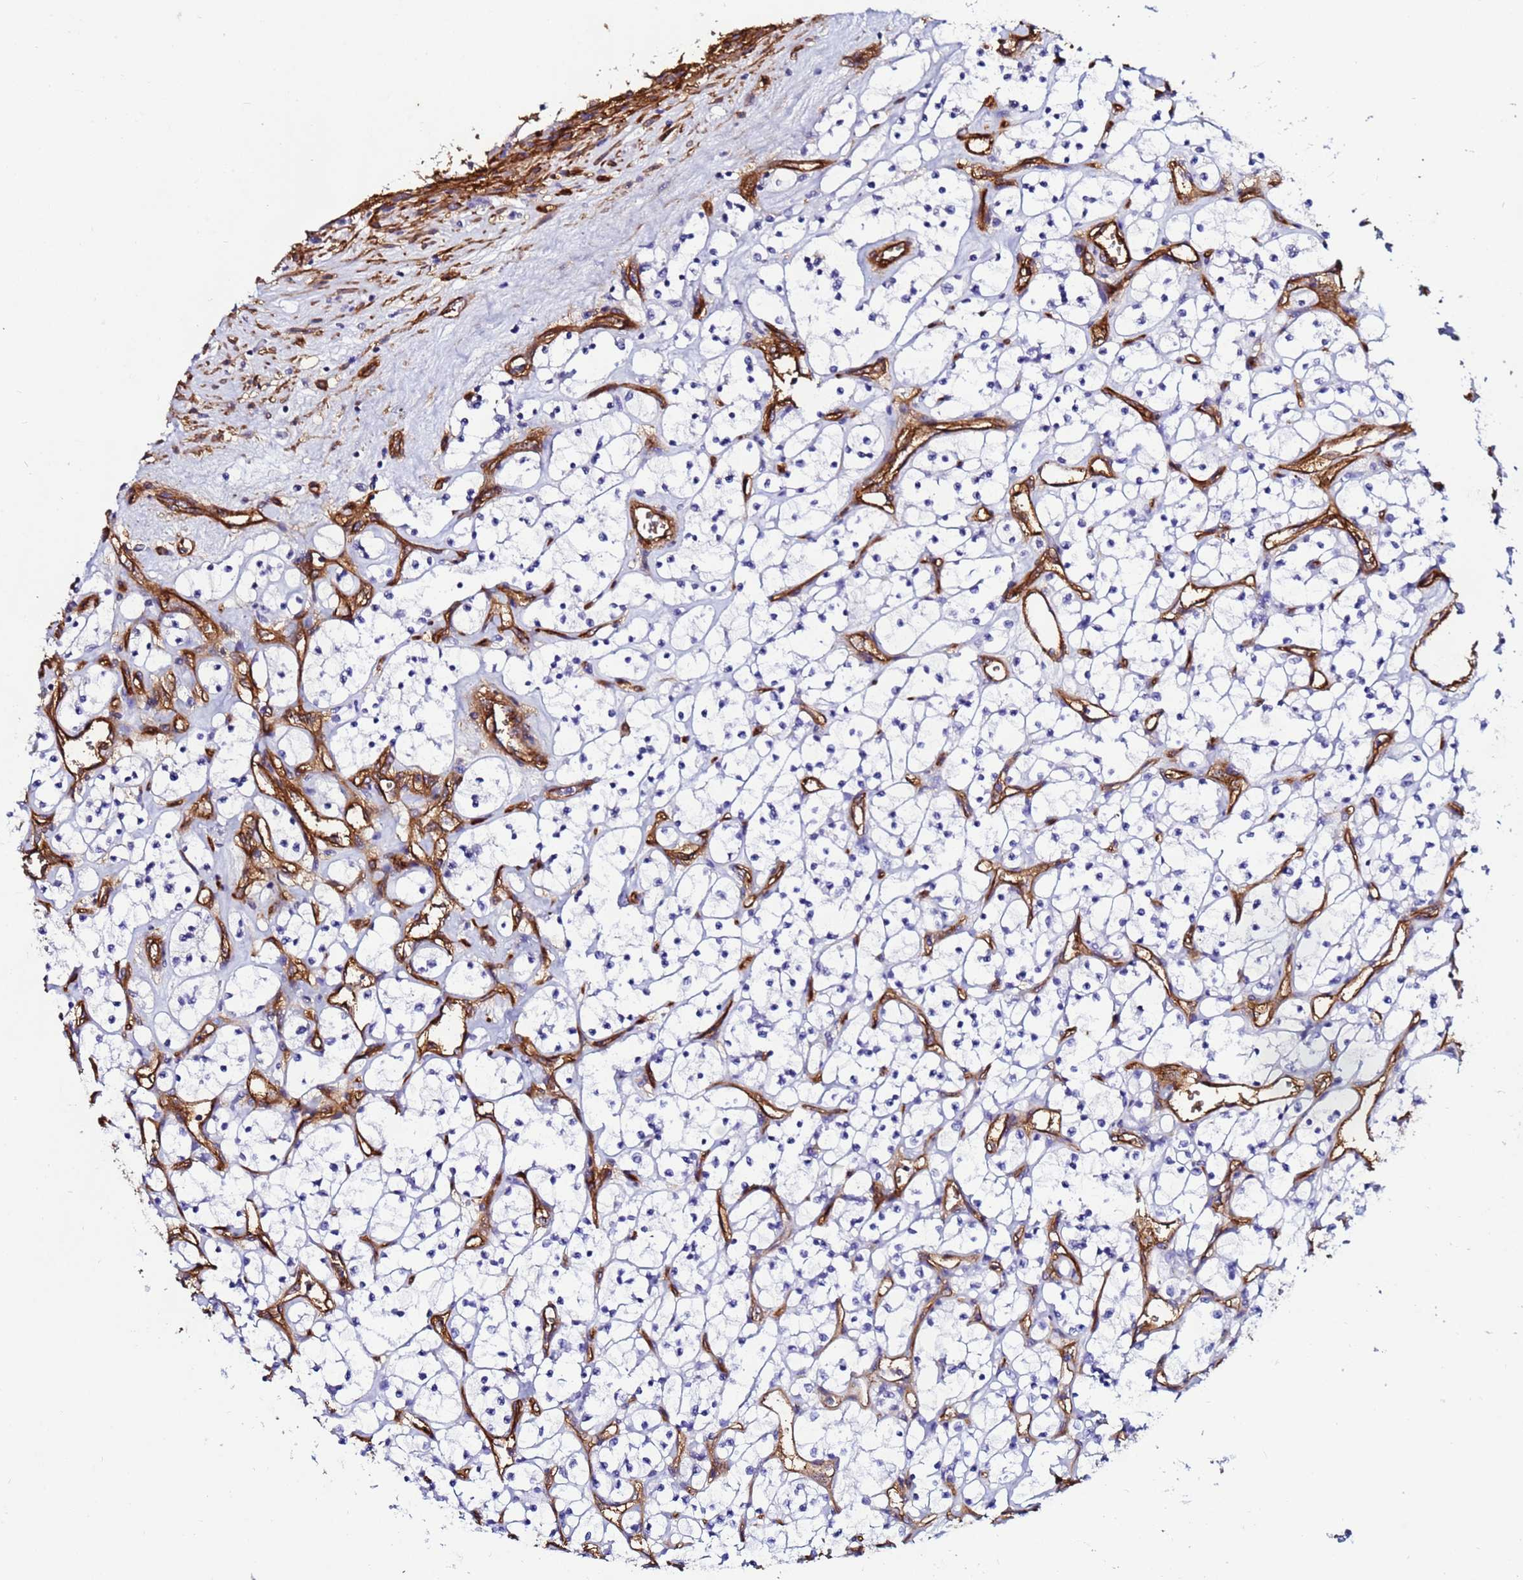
{"staining": {"intensity": "negative", "quantity": "none", "location": "none"}, "tissue": "renal cancer", "cell_type": "Tumor cells", "image_type": "cancer", "snomed": [{"axis": "morphology", "description": "Adenocarcinoma, NOS"}, {"axis": "topography", "description": "Kidney"}], "caption": "This is an immunohistochemistry histopathology image of human renal cancer. There is no expression in tumor cells.", "gene": "DEFB104A", "patient": {"sex": "female", "age": 69}}